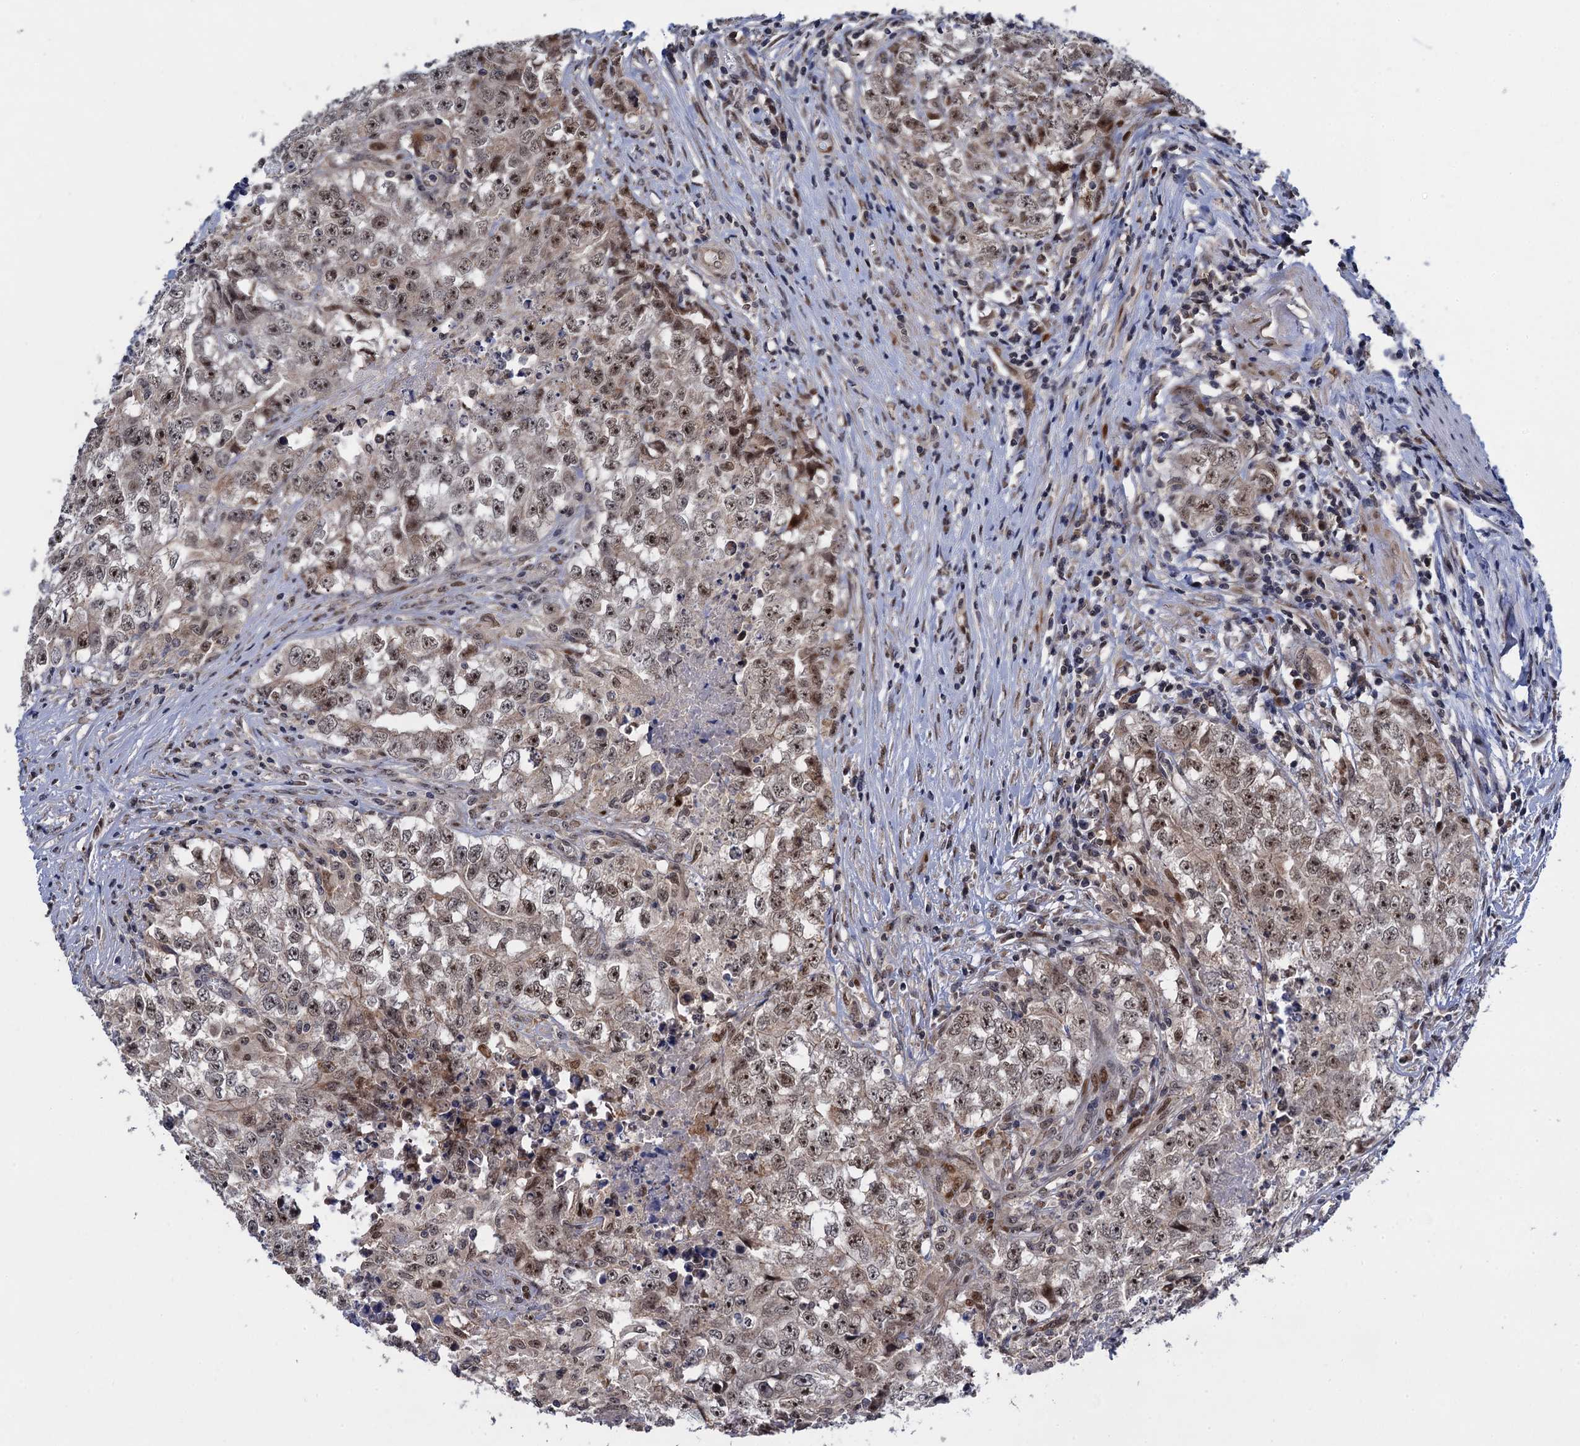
{"staining": {"intensity": "moderate", "quantity": ">75%", "location": "nuclear"}, "tissue": "testis cancer", "cell_type": "Tumor cells", "image_type": "cancer", "snomed": [{"axis": "morphology", "description": "Seminoma, NOS"}, {"axis": "morphology", "description": "Carcinoma, Embryonal, NOS"}, {"axis": "topography", "description": "Testis"}], "caption": "Testis cancer (embryonal carcinoma) stained with a brown dye reveals moderate nuclear positive positivity in approximately >75% of tumor cells.", "gene": "ZAR1L", "patient": {"sex": "male", "age": 43}}